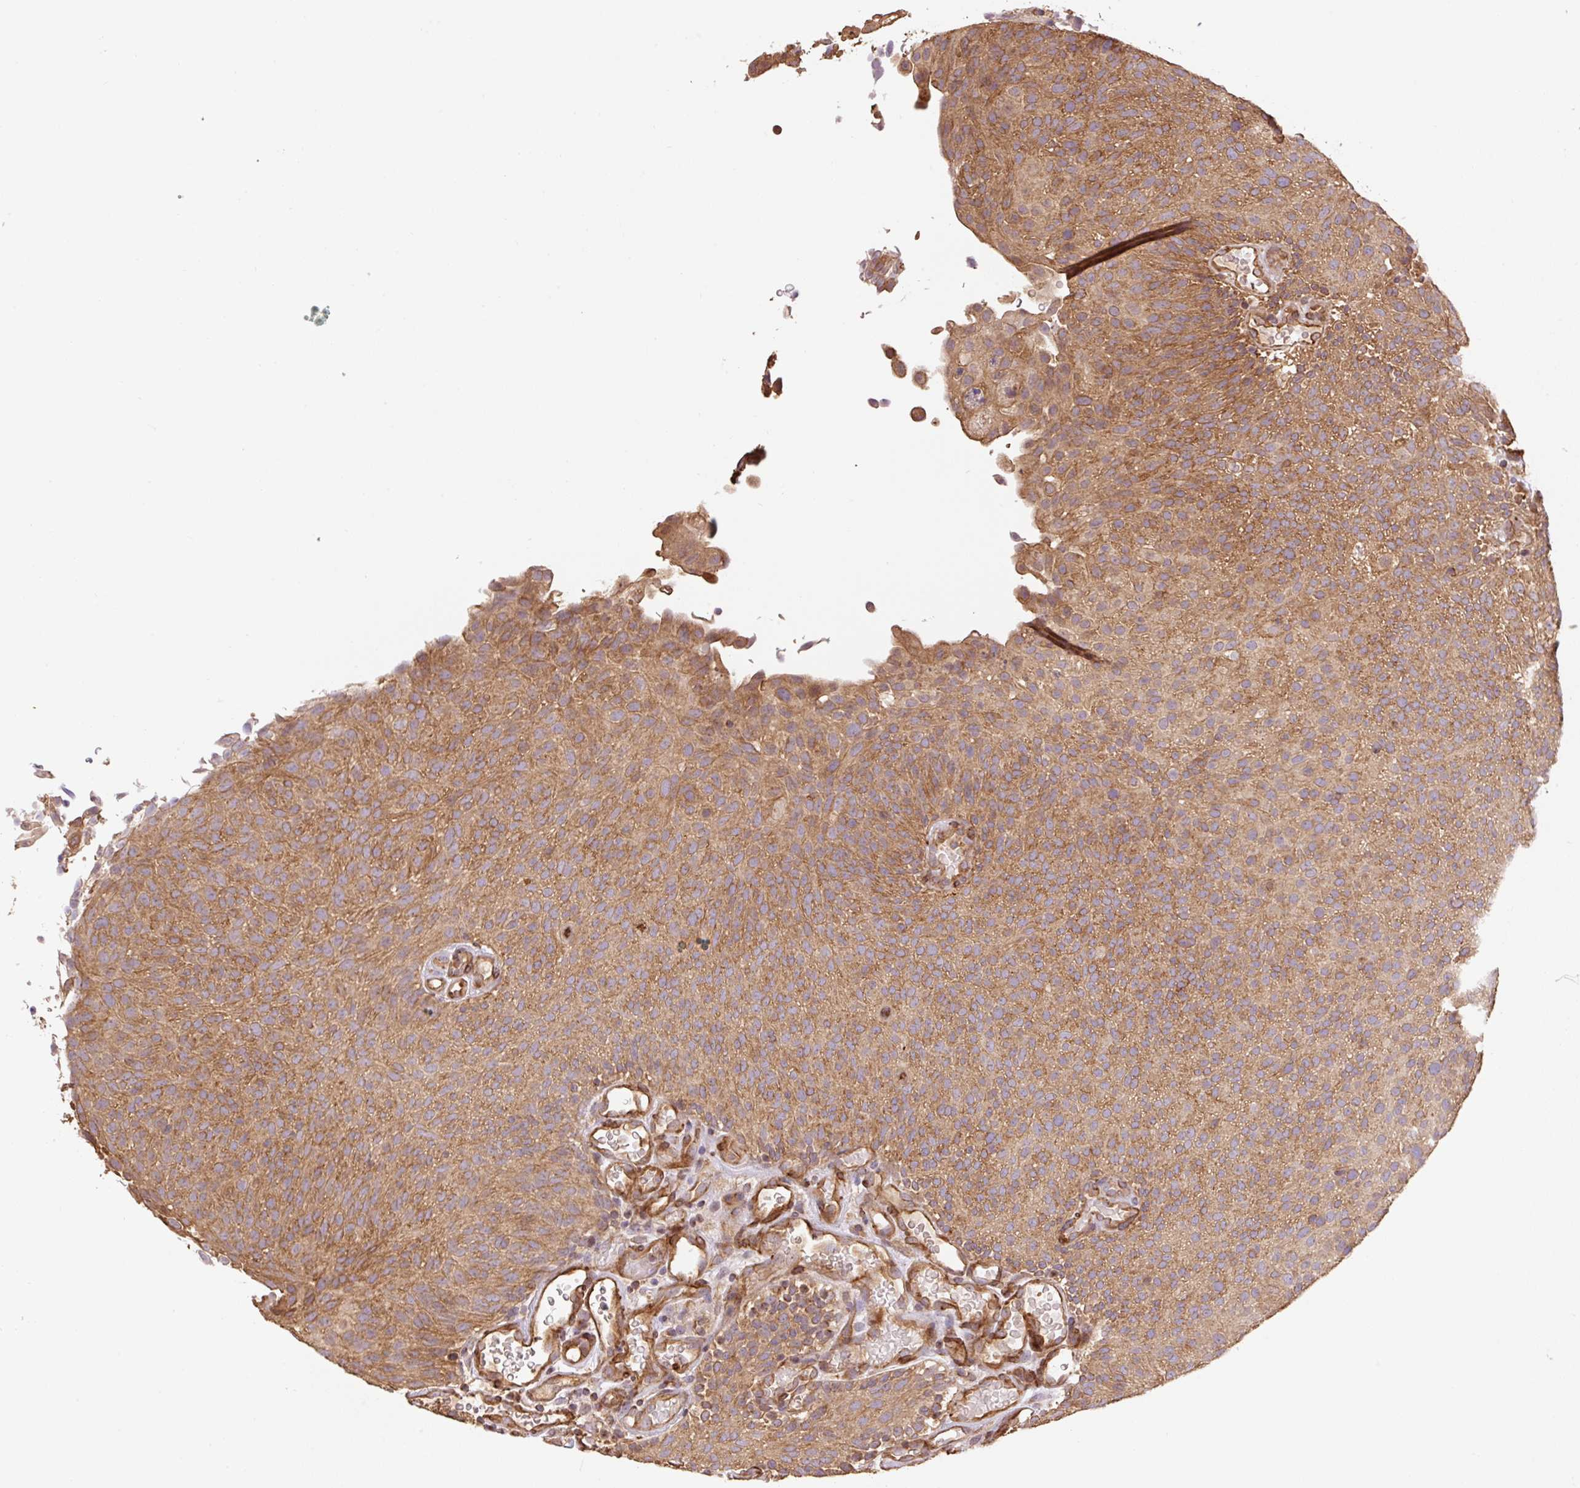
{"staining": {"intensity": "moderate", "quantity": ">75%", "location": "cytoplasmic/membranous"}, "tissue": "urothelial cancer", "cell_type": "Tumor cells", "image_type": "cancer", "snomed": [{"axis": "morphology", "description": "Urothelial carcinoma, Low grade"}, {"axis": "topography", "description": "Urinary bladder"}], "caption": "DAB (3,3'-diaminobenzidine) immunohistochemical staining of urothelial cancer shows moderate cytoplasmic/membranous protein expression in about >75% of tumor cells. The staining was performed using DAB (3,3'-diaminobenzidine), with brown indicating positive protein expression. Nuclei are stained blue with hematoxylin.", "gene": "COX8A", "patient": {"sex": "male", "age": 78}}